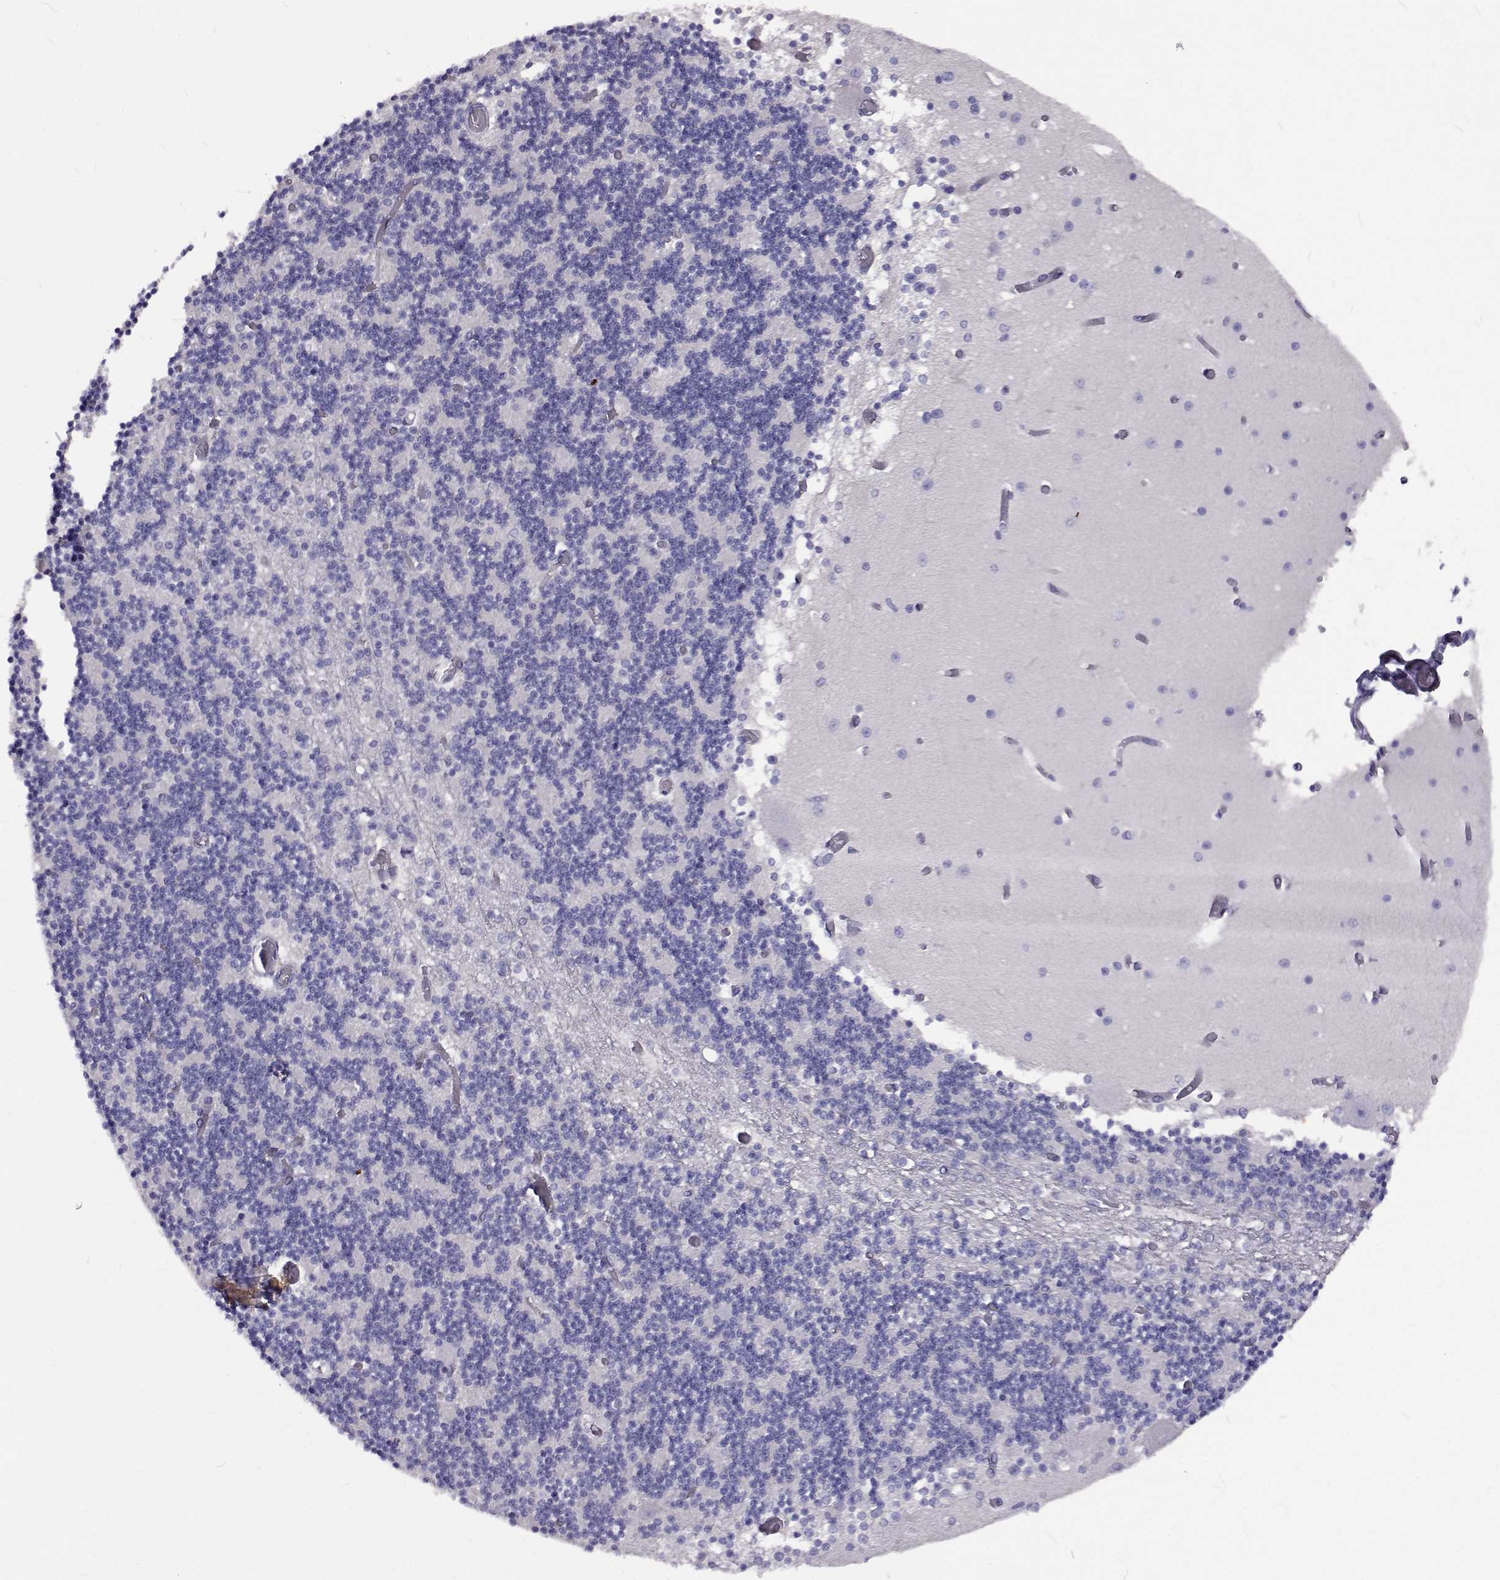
{"staining": {"intensity": "negative", "quantity": "none", "location": "none"}, "tissue": "cerebellum", "cell_type": "Cells in granular layer", "image_type": "normal", "snomed": [{"axis": "morphology", "description": "Normal tissue, NOS"}, {"axis": "topography", "description": "Cerebellum"}], "caption": "Immunohistochemical staining of benign cerebellum reveals no significant staining in cells in granular layer. The staining is performed using DAB (3,3'-diaminobenzidine) brown chromogen with nuclei counter-stained in using hematoxylin.", "gene": "LHFPL7", "patient": {"sex": "female", "age": 28}}